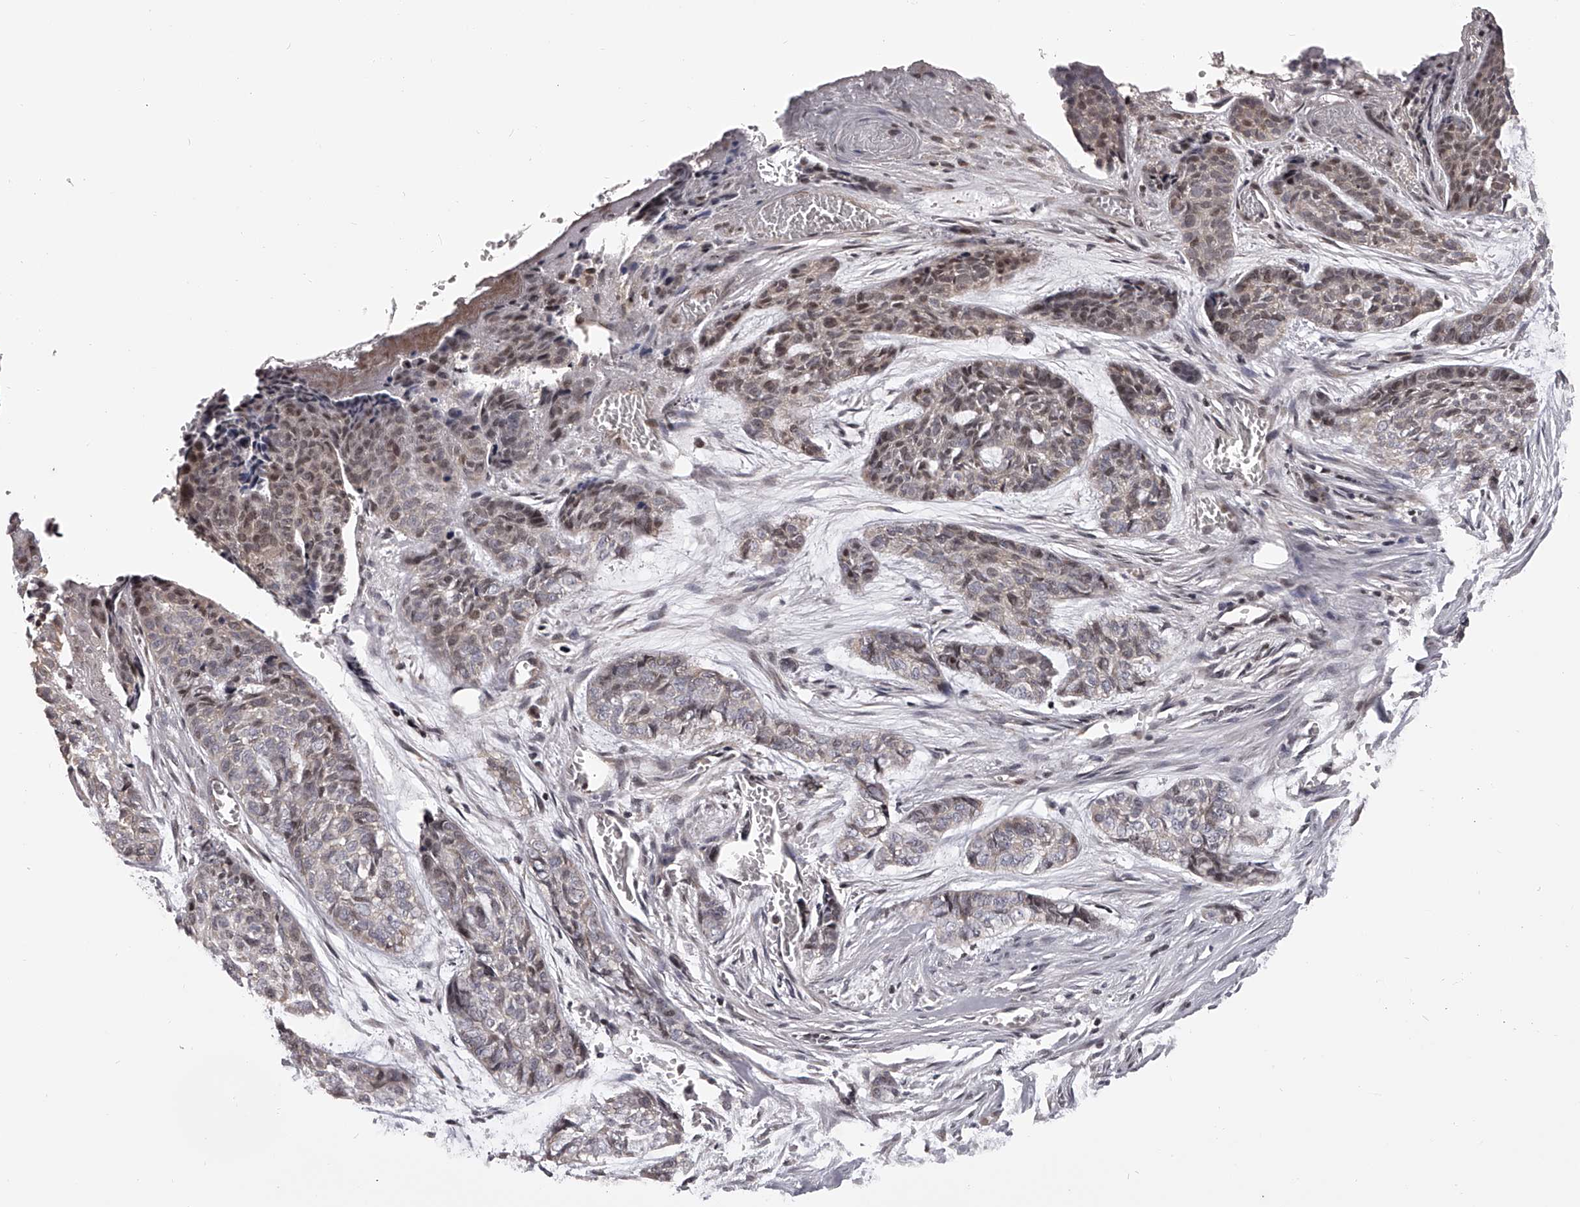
{"staining": {"intensity": "weak", "quantity": "<25%", "location": "nuclear"}, "tissue": "skin cancer", "cell_type": "Tumor cells", "image_type": "cancer", "snomed": [{"axis": "morphology", "description": "Basal cell carcinoma"}, {"axis": "topography", "description": "Skin"}], "caption": "Human skin basal cell carcinoma stained for a protein using immunohistochemistry (IHC) reveals no positivity in tumor cells.", "gene": "PFDN2", "patient": {"sex": "female", "age": 64}}